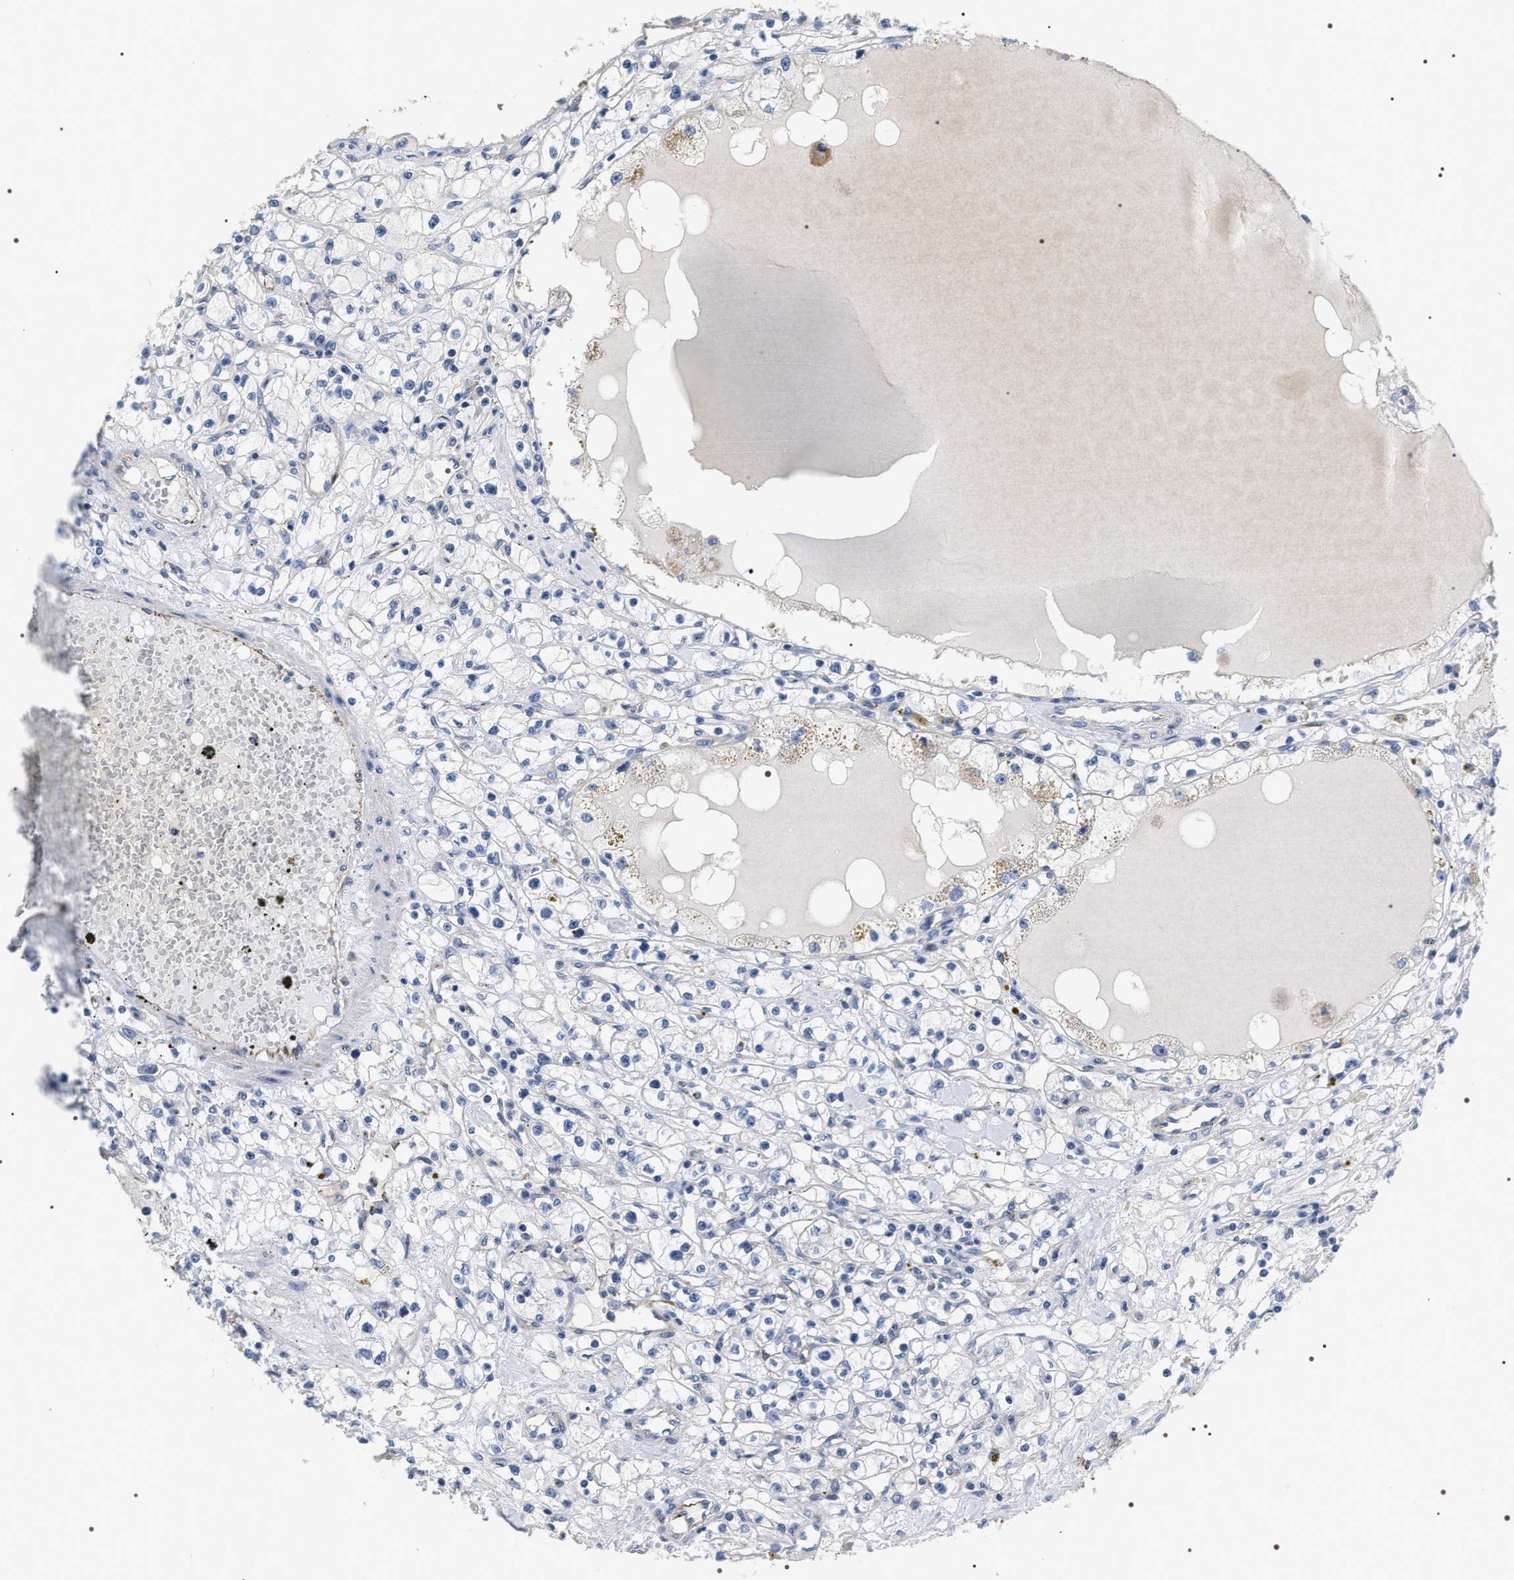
{"staining": {"intensity": "negative", "quantity": "none", "location": "none"}, "tissue": "renal cancer", "cell_type": "Tumor cells", "image_type": "cancer", "snomed": [{"axis": "morphology", "description": "Adenocarcinoma, NOS"}, {"axis": "topography", "description": "Kidney"}], "caption": "Tumor cells are negative for brown protein staining in renal cancer.", "gene": "PKD1L1", "patient": {"sex": "male", "age": 56}}